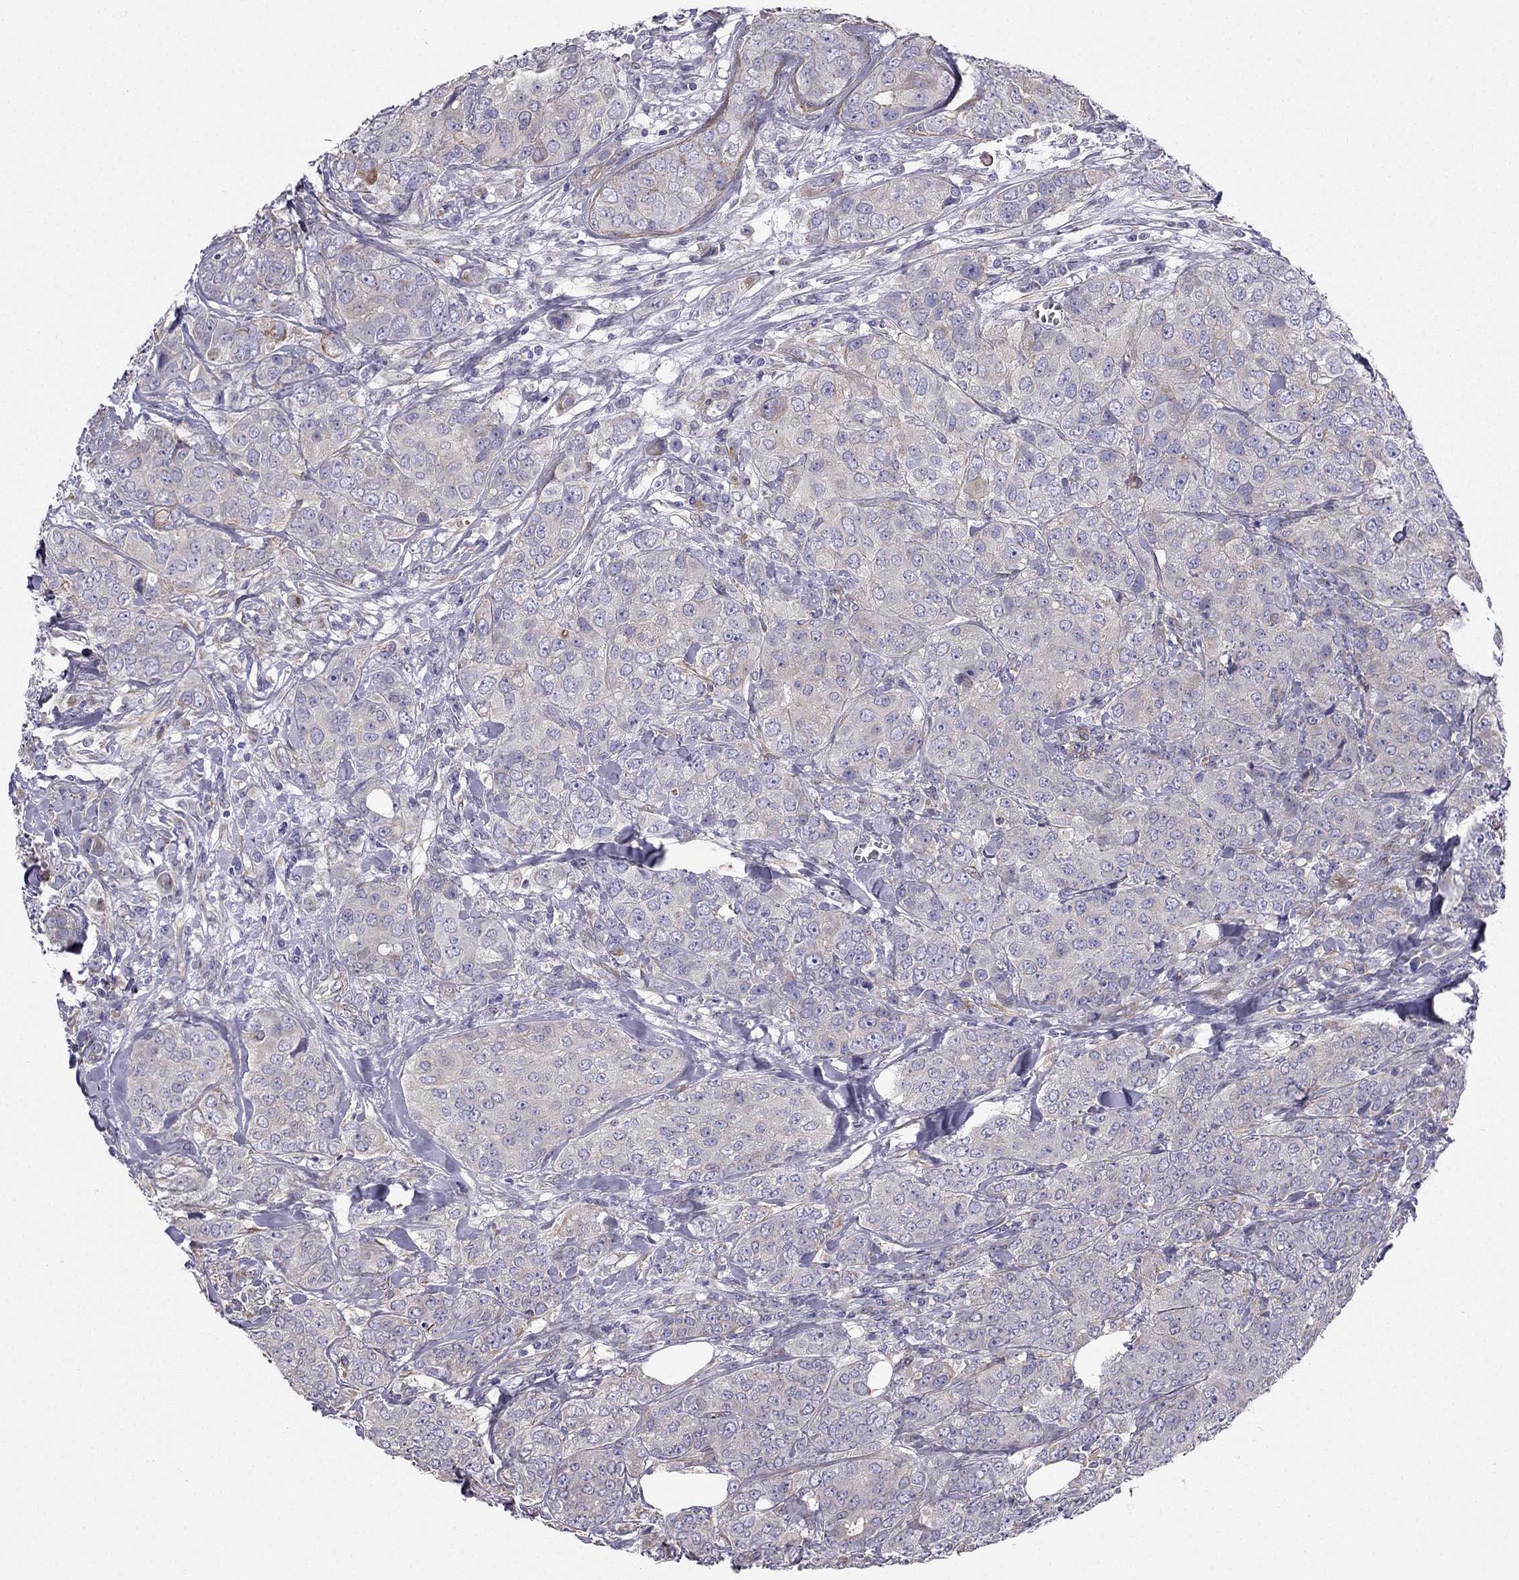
{"staining": {"intensity": "weak", "quantity": "25%-75%", "location": "cytoplasmic/membranous"}, "tissue": "breast cancer", "cell_type": "Tumor cells", "image_type": "cancer", "snomed": [{"axis": "morphology", "description": "Duct carcinoma"}, {"axis": "topography", "description": "Breast"}], "caption": "Immunohistochemistry (IHC) image of breast cancer (intraductal carcinoma) stained for a protein (brown), which demonstrates low levels of weak cytoplasmic/membranous expression in approximately 25%-75% of tumor cells.", "gene": "ENOX1", "patient": {"sex": "female", "age": 43}}